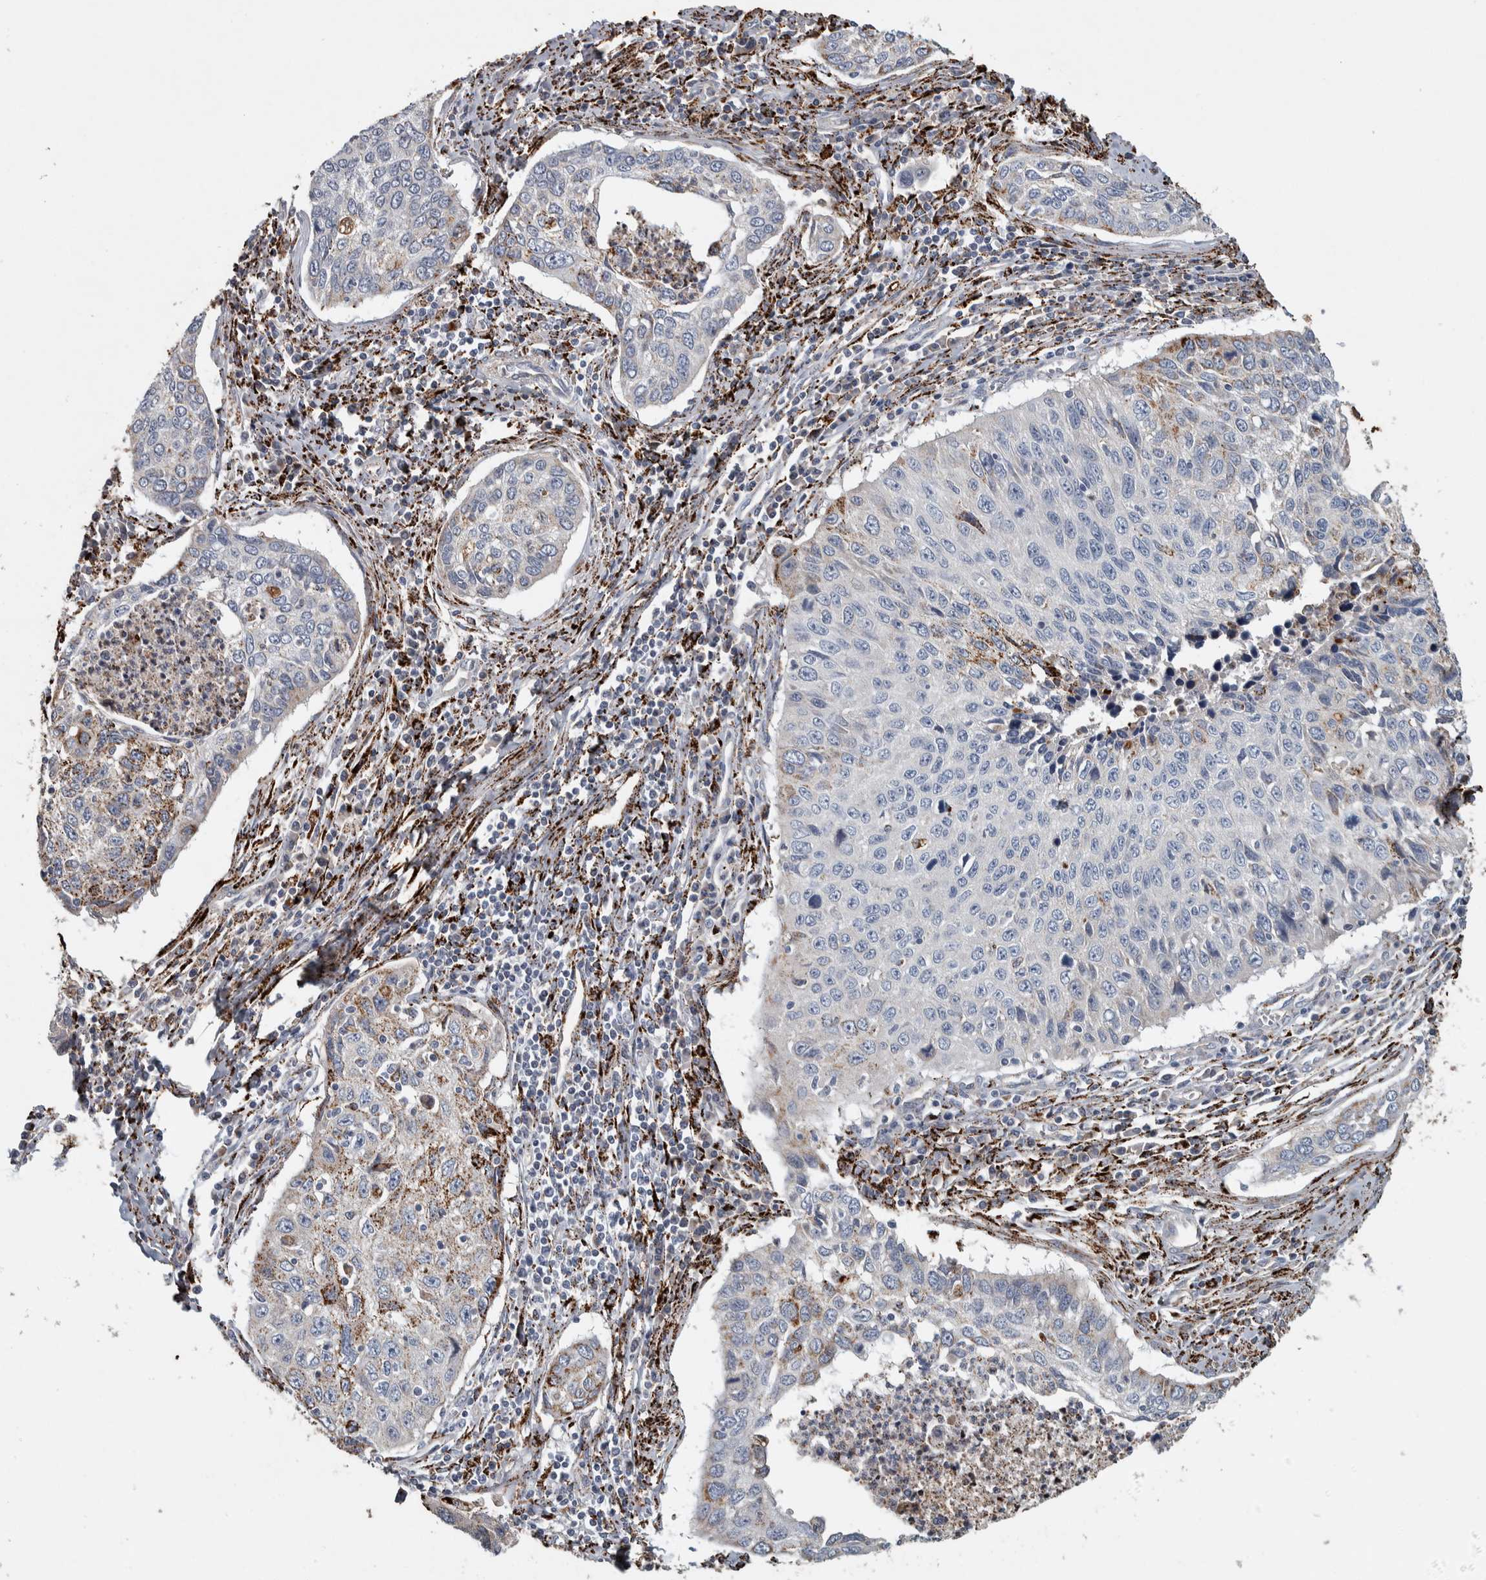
{"staining": {"intensity": "moderate", "quantity": "<25%", "location": "cytoplasmic/membranous"}, "tissue": "cervical cancer", "cell_type": "Tumor cells", "image_type": "cancer", "snomed": [{"axis": "morphology", "description": "Squamous cell carcinoma, NOS"}, {"axis": "topography", "description": "Cervix"}], "caption": "The micrograph displays staining of cervical squamous cell carcinoma, revealing moderate cytoplasmic/membranous protein staining (brown color) within tumor cells.", "gene": "FAM78A", "patient": {"sex": "female", "age": 53}}